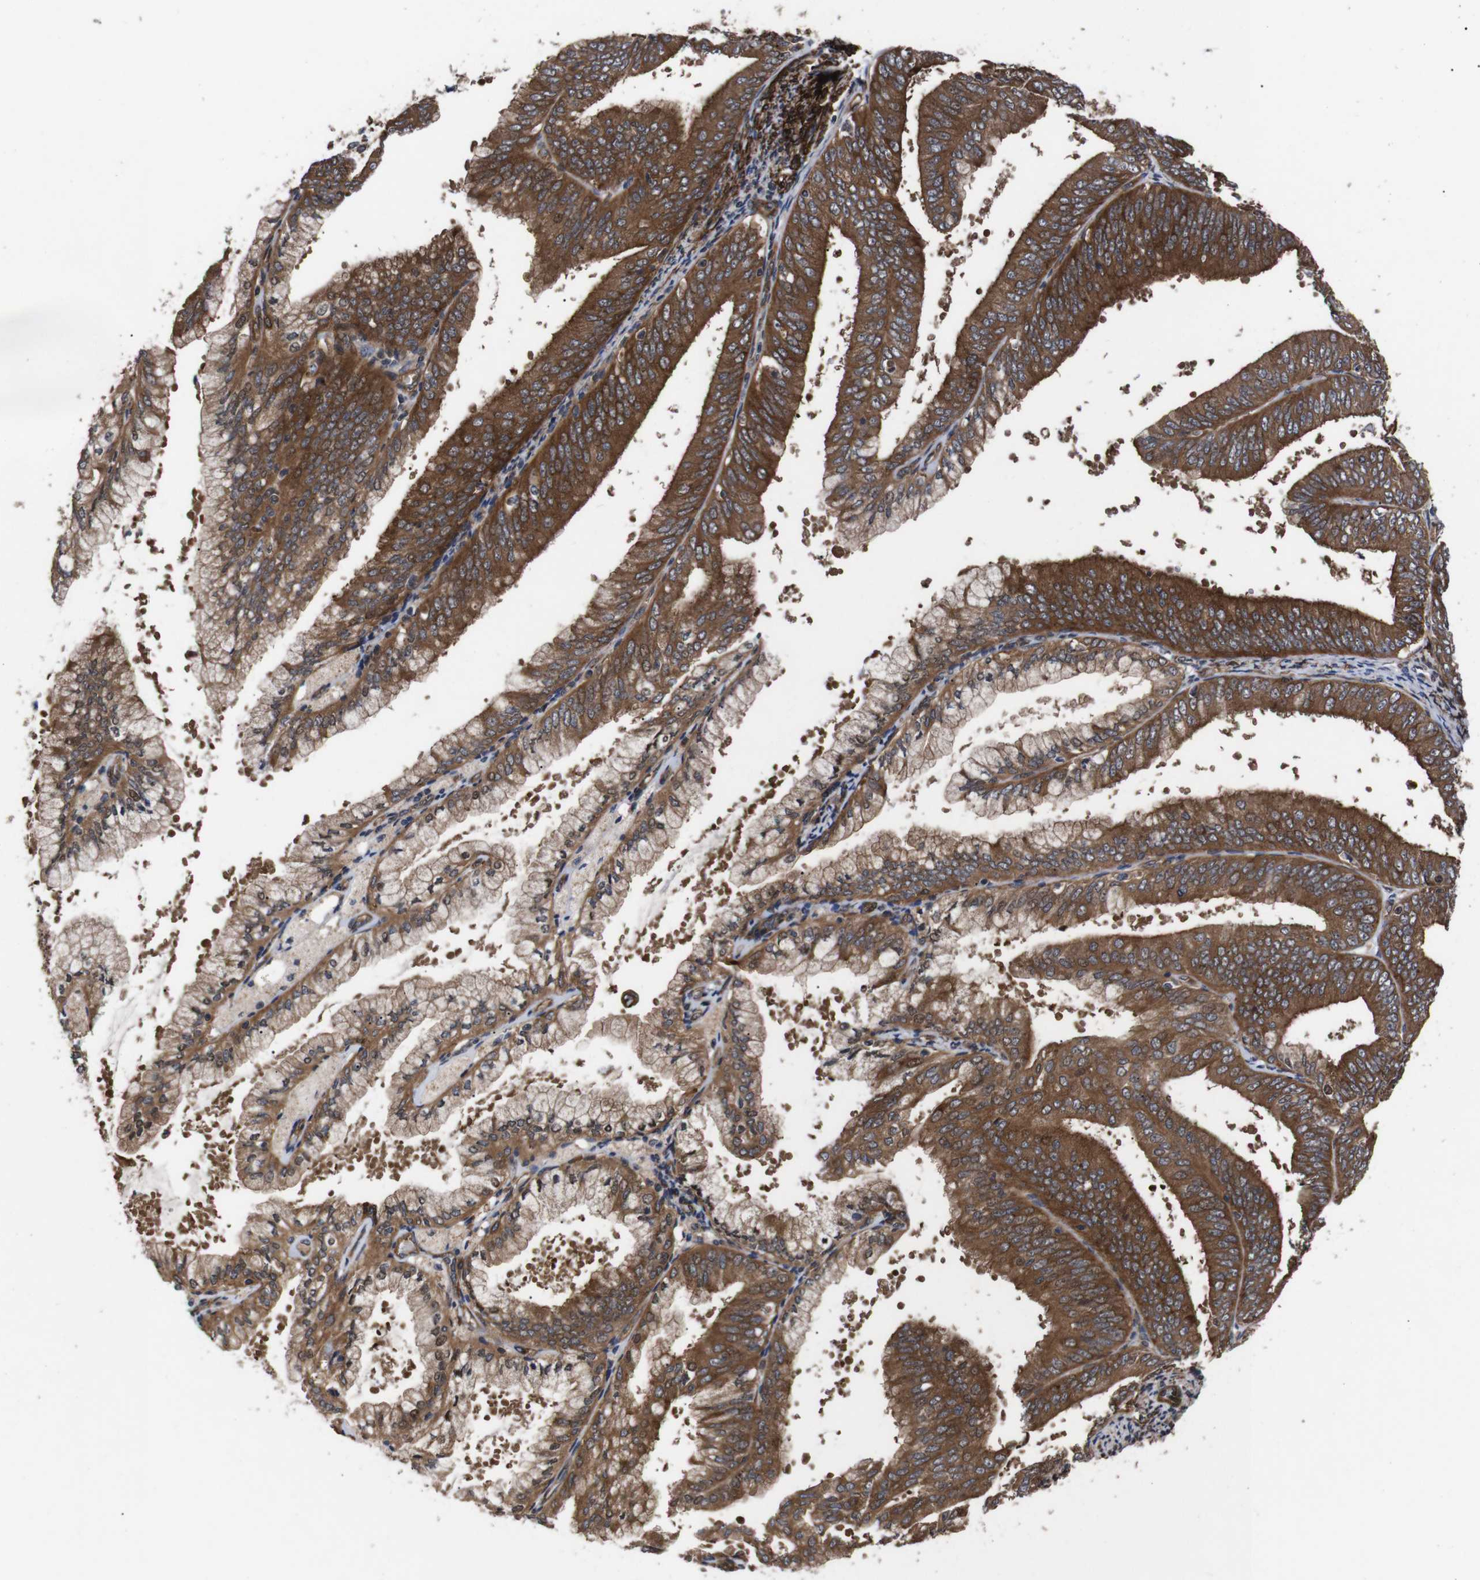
{"staining": {"intensity": "moderate", "quantity": ">75%", "location": "cytoplasmic/membranous"}, "tissue": "endometrial cancer", "cell_type": "Tumor cells", "image_type": "cancer", "snomed": [{"axis": "morphology", "description": "Adenocarcinoma, NOS"}, {"axis": "topography", "description": "Endometrium"}], "caption": "Endometrial adenocarcinoma stained for a protein (brown) shows moderate cytoplasmic/membranous positive staining in approximately >75% of tumor cells.", "gene": "PAWR", "patient": {"sex": "female", "age": 63}}